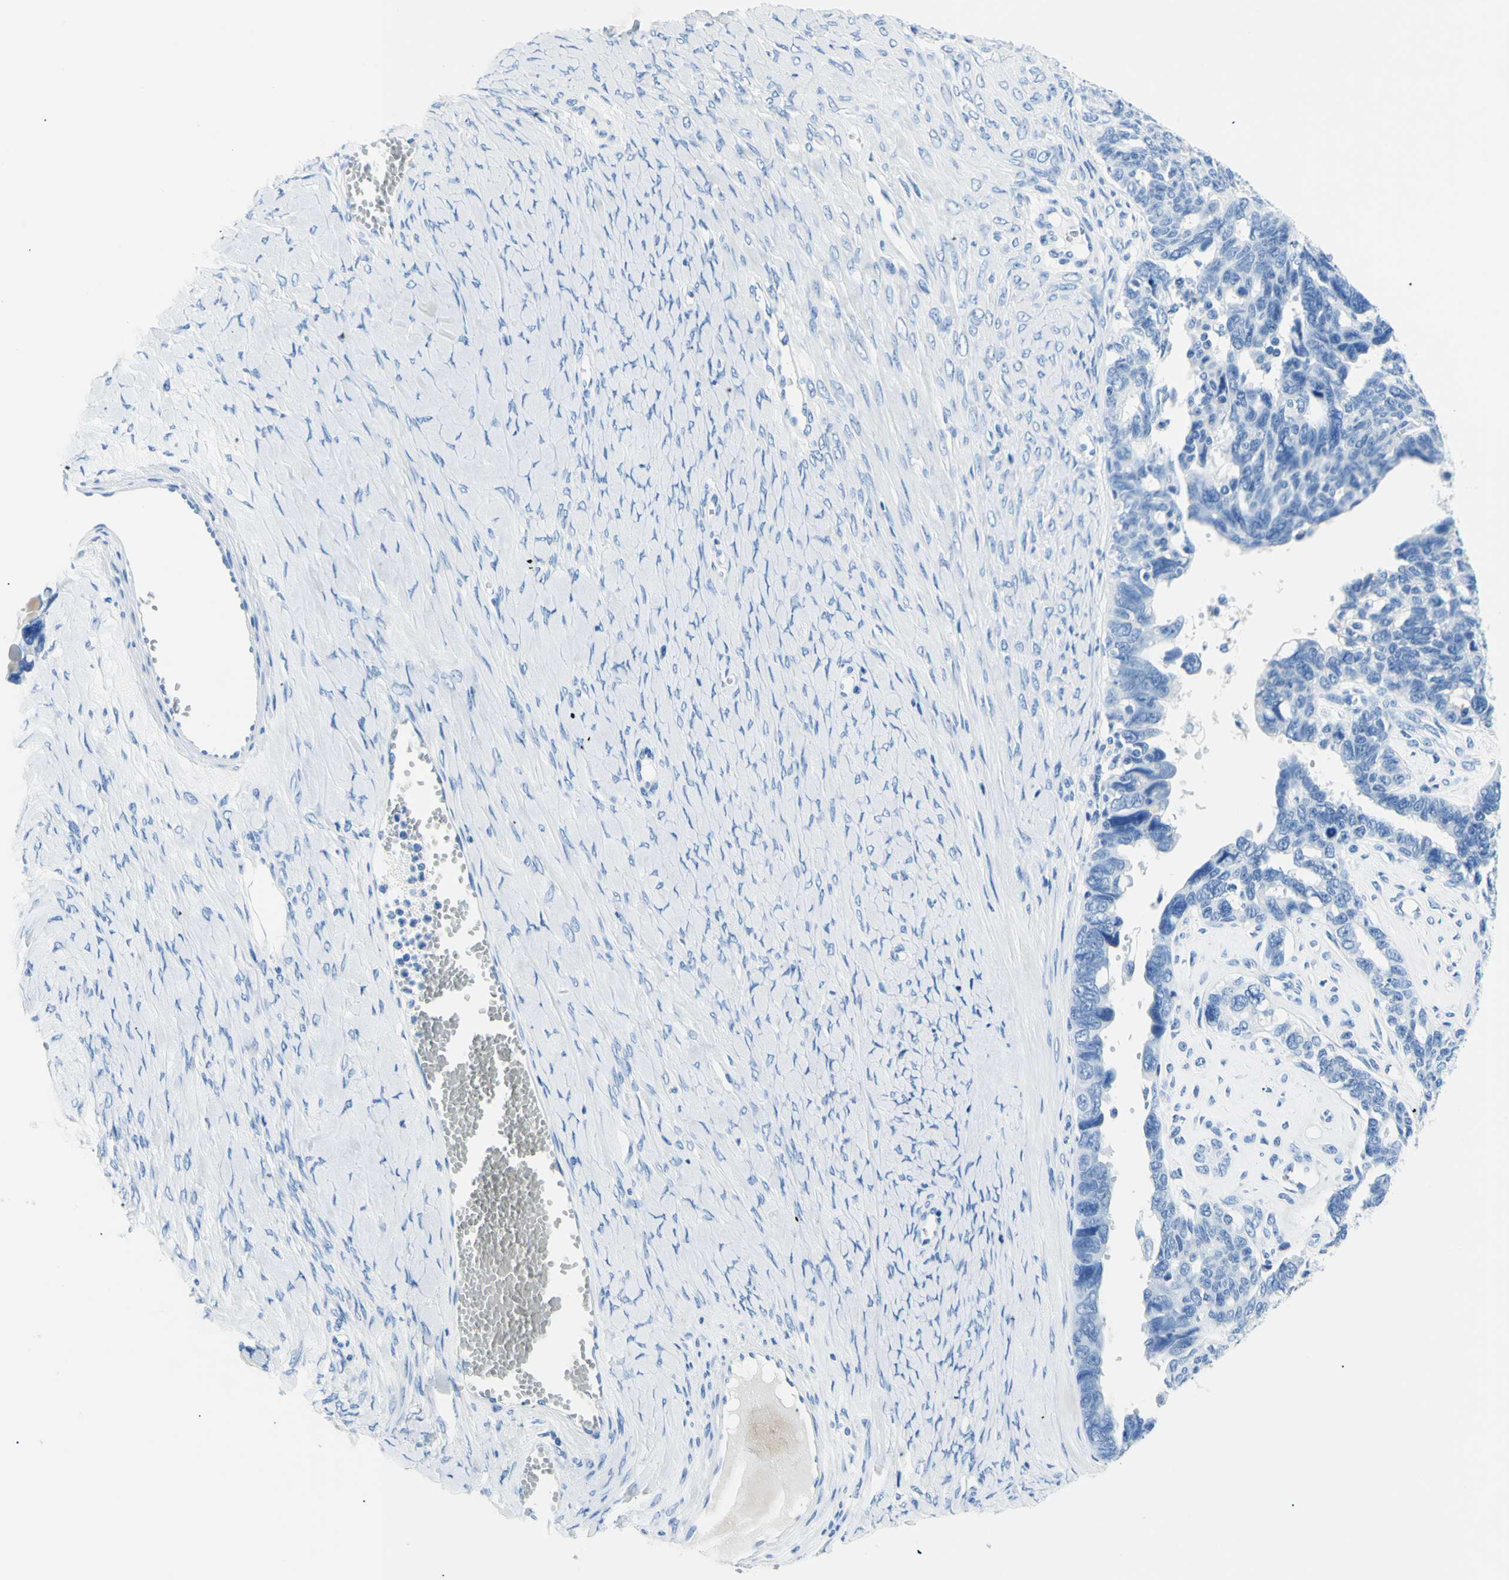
{"staining": {"intensity": "negative", "quantity": "none", "location": "none"}, "tissue": "ovarian cancer", "cell_type": "Tumor cells", "image_type": "cancer", "snomed": [{"axis": "morphology", "description": "Cystadenocarcinoma, serous, NOS"}, {"axis": "topography", "description": "Ovary"}], "caption": "There is no significant expression in tumor cells of ovarian cancer.", "gene": "MYH2", "patient": {"sex": "female", "age": 79}}